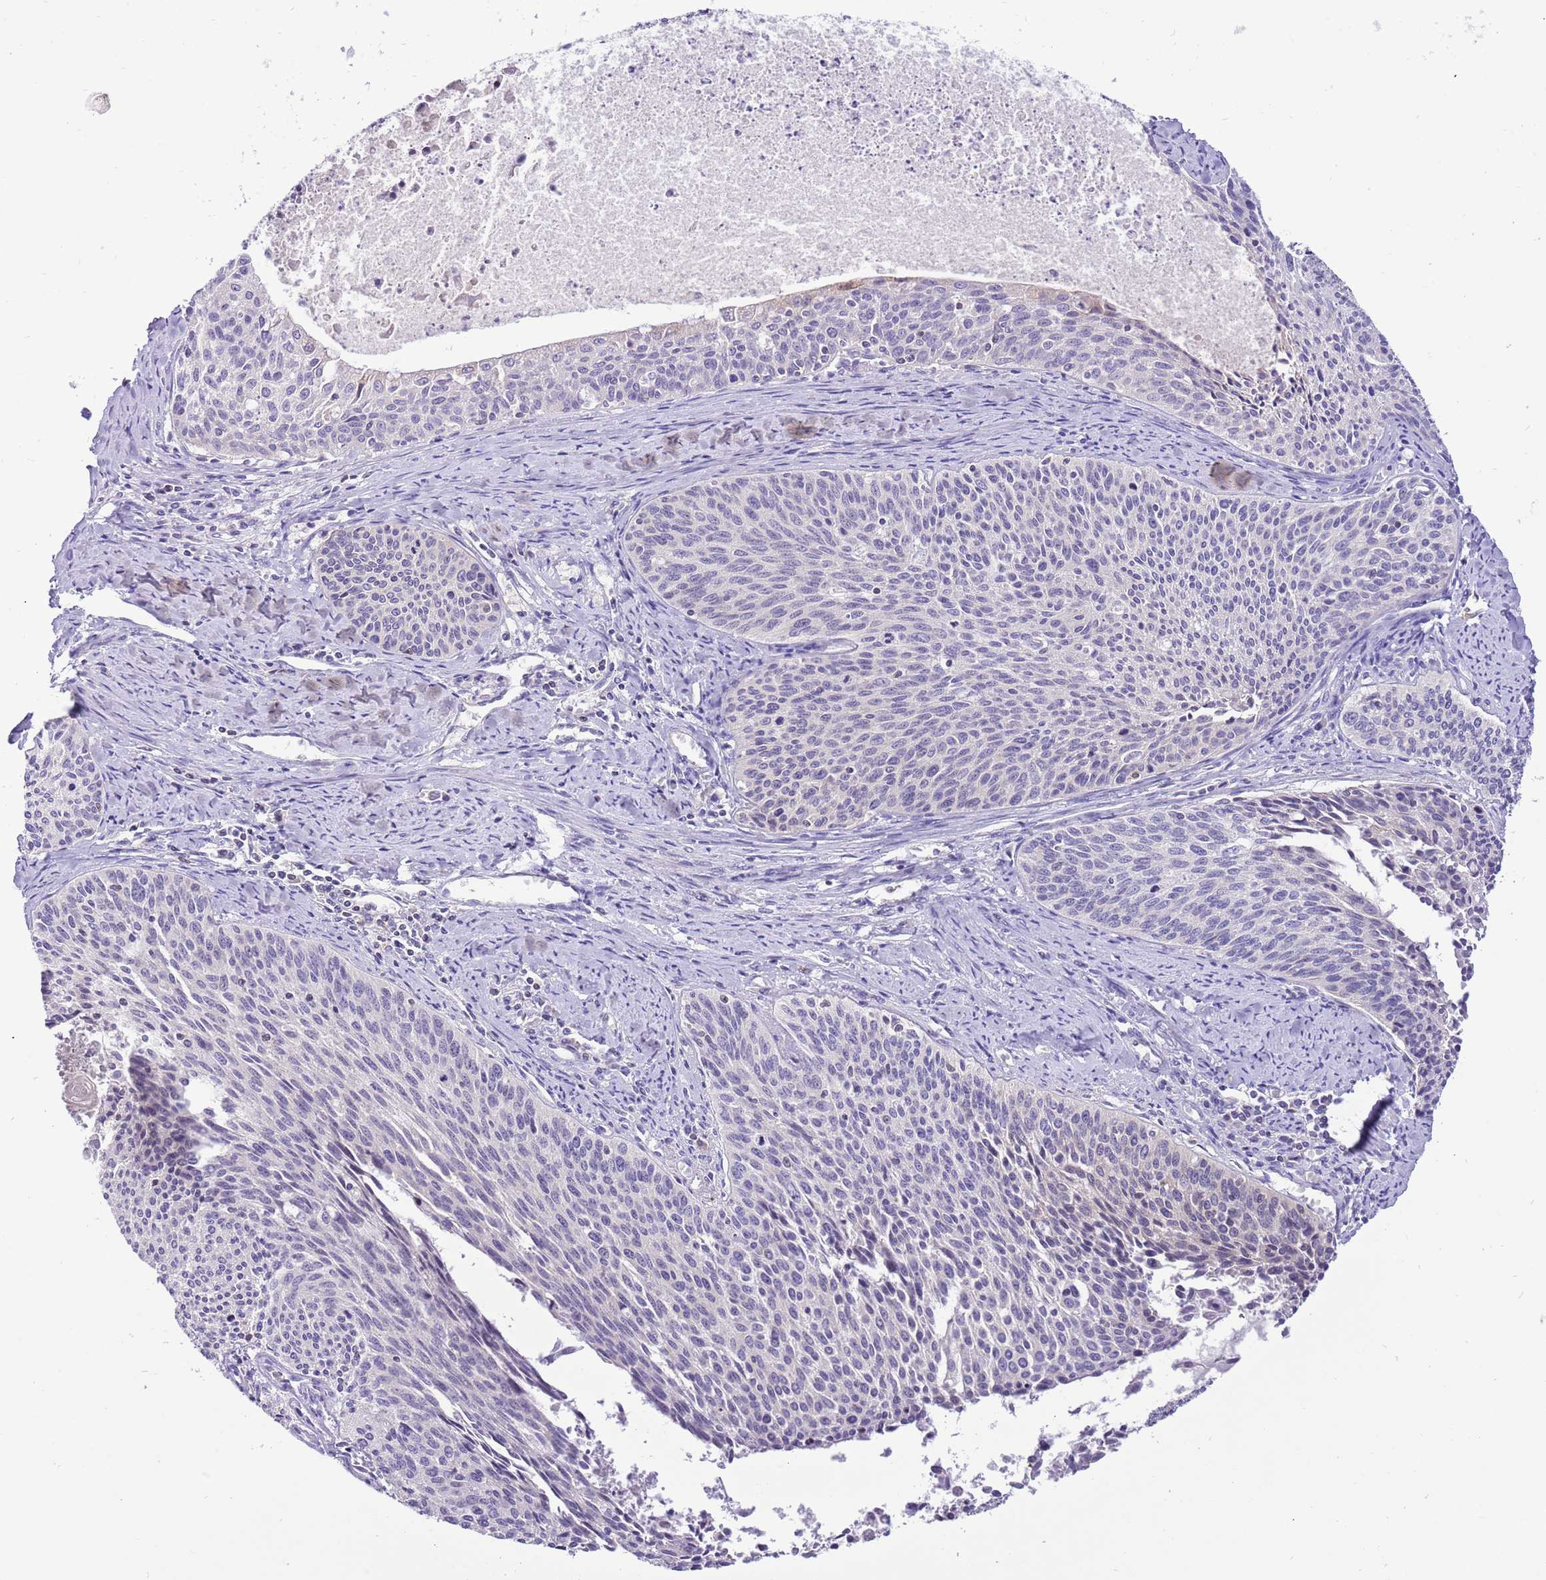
{"staining": {"intensity": "negative", "quantity": "none", "location": "none"}, "tissue": "cervical cancer", "cell_type": "Tumor cells", "image_type": "cancer", "snomed": [{"axis": "morphology", "description": "Squamous cell carcinoma, NOS"}, {"axis": "topography", "description": "Cervix"}], "caption": "A micrograph of cervical cancer stained for a protein demonstrates no brown staining in tumor cells.", "gene": "GLCE", "patient": {"sex": "female", "age": 55}}